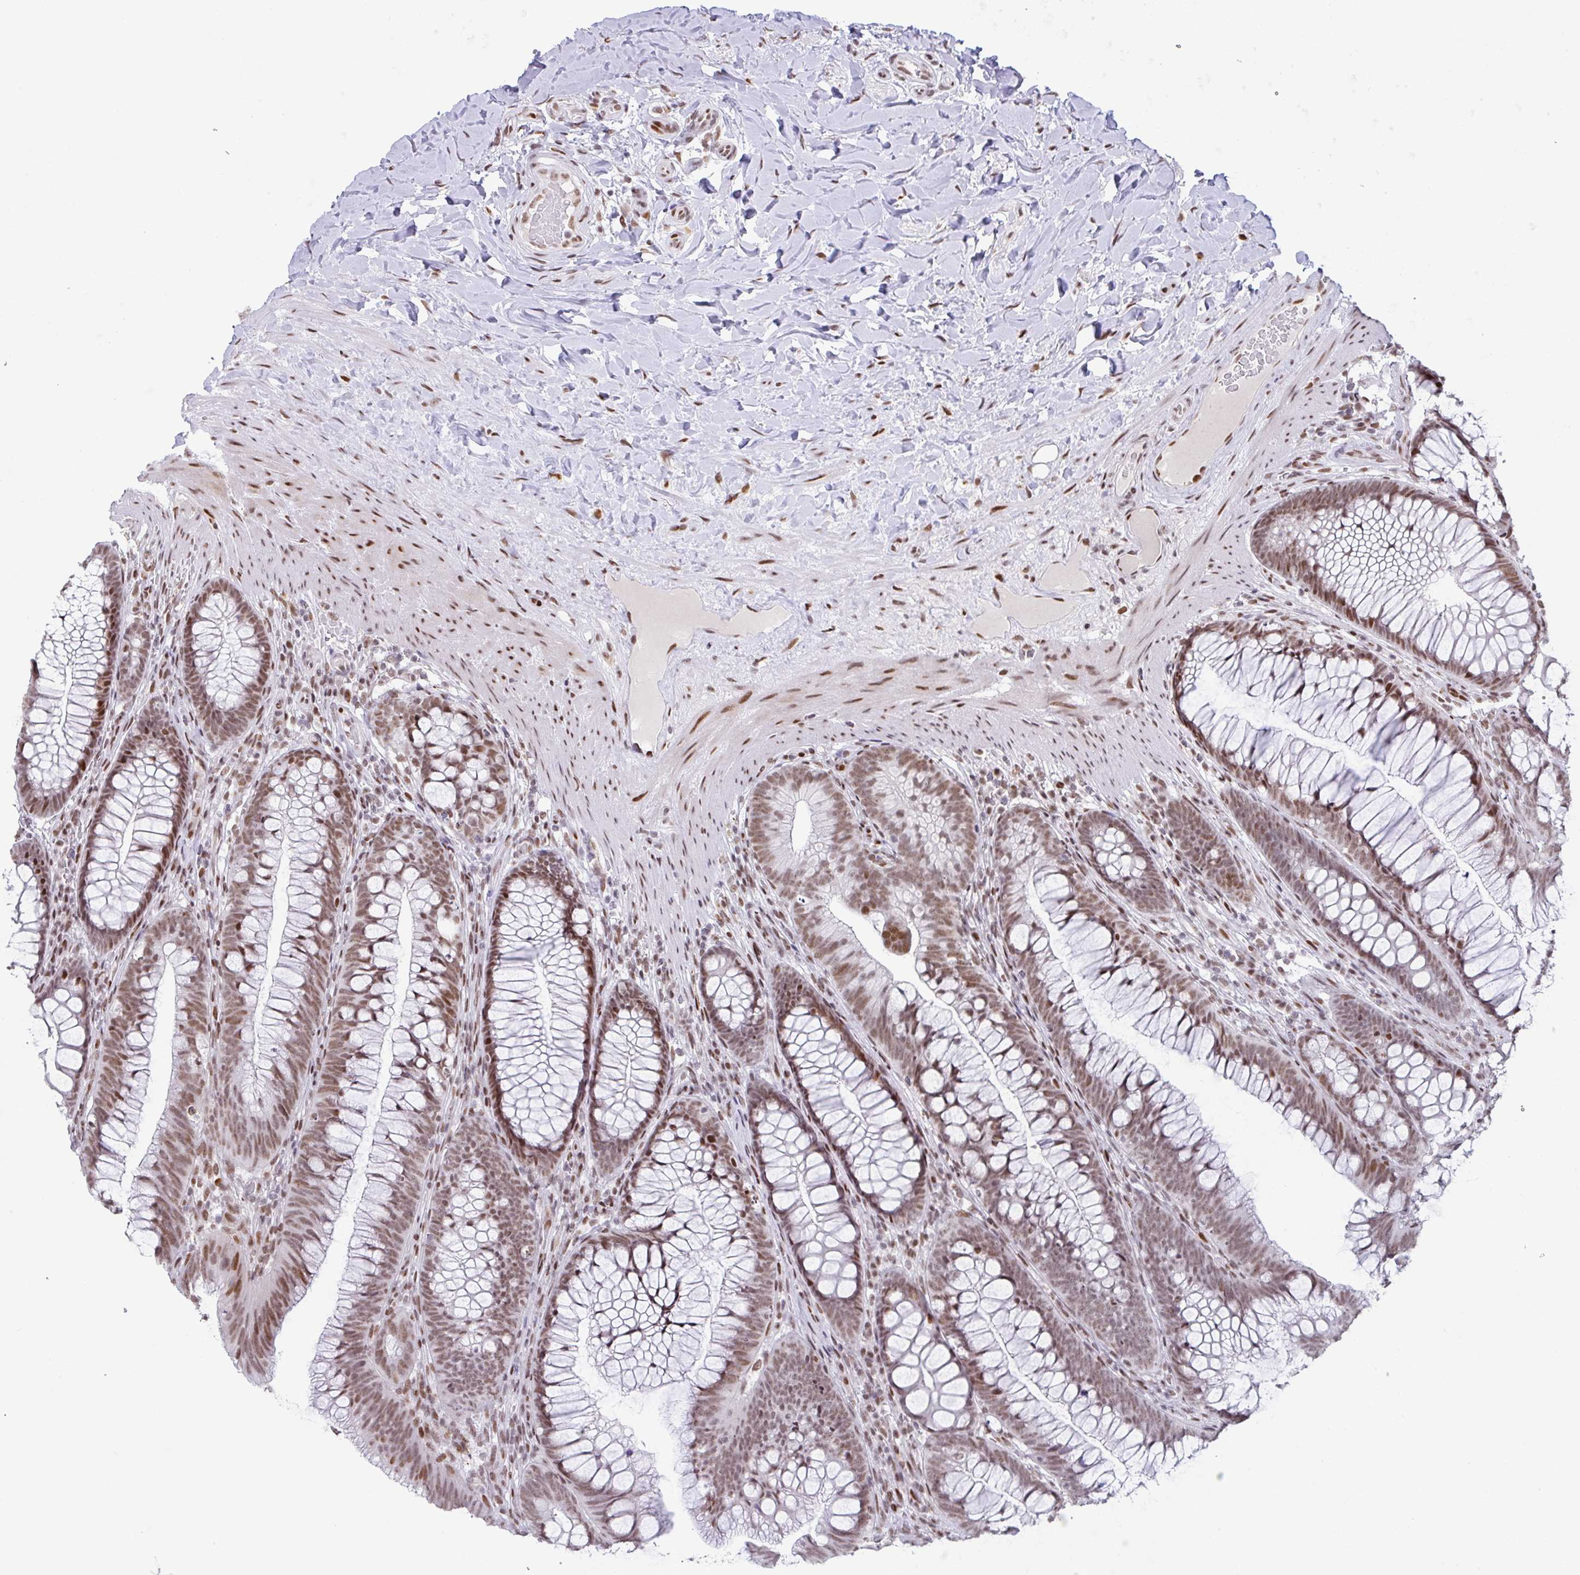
{"staining": {"intensity": "moderate", "quantity": ">75%", "location": "nuclear"}, "tissue": "colon", "cell_type": "Endothelial cells", "image_type": "normal", "snomed": [{"axis": "morphology", "description": "Normal tissue, NOS"}, {"axis": "morphology", "description": "Adenoma, NOS"}, {"axis": "topography", "description": "Soft tissue"}, {"axis": "topography", "description": "Colon"}], "caption": "High-power microscopy captured an IHC photomicrograph of benign colon, revealing moderate nuclear expression in about >75% of endothelial cells.", "gene": "CLP1", "patient": {"sex": "male", "age": 47}}